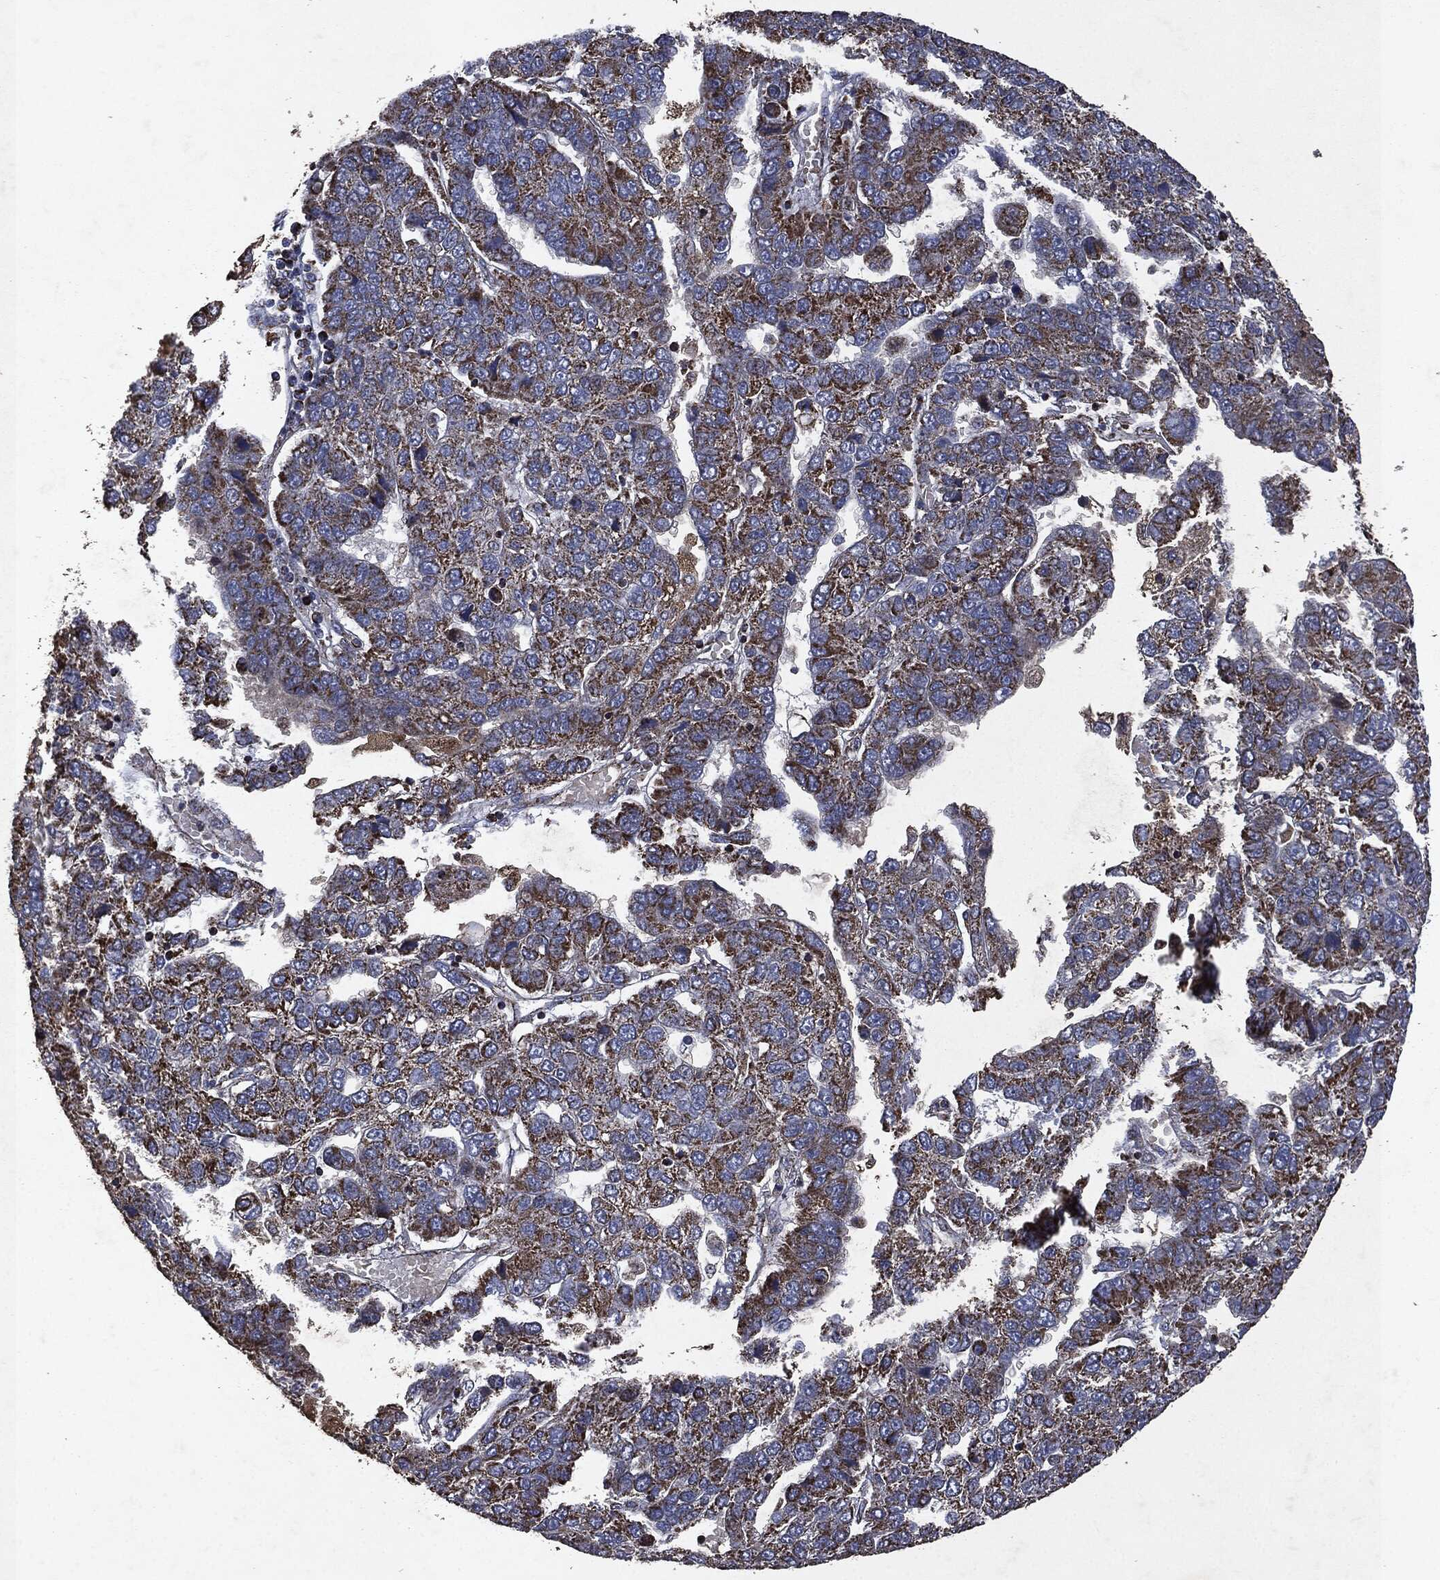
{"staining": {"intensity": "strong", "quantity": ">75%", "location": "cytoplasmic/membranous"}, "tissue": "pancreatic cancer", "cell_type": "Tumor cells", "image_type": "cancer", "snomed": [{"axis": "morphology", "description": "Adenocarcinoma, NOS"}, {"axis": "topography", "description": "Pancreas"}], "caption": "The image shows staining of pancreatic cancer, revealing strong cytoplasmic/membranous protein staining (brown color) within tumor cells. (DAB IHC with brightfield microscopy, high magnification).", "gene": "RYK", "patient": {"sex": "female", "age": 61}}